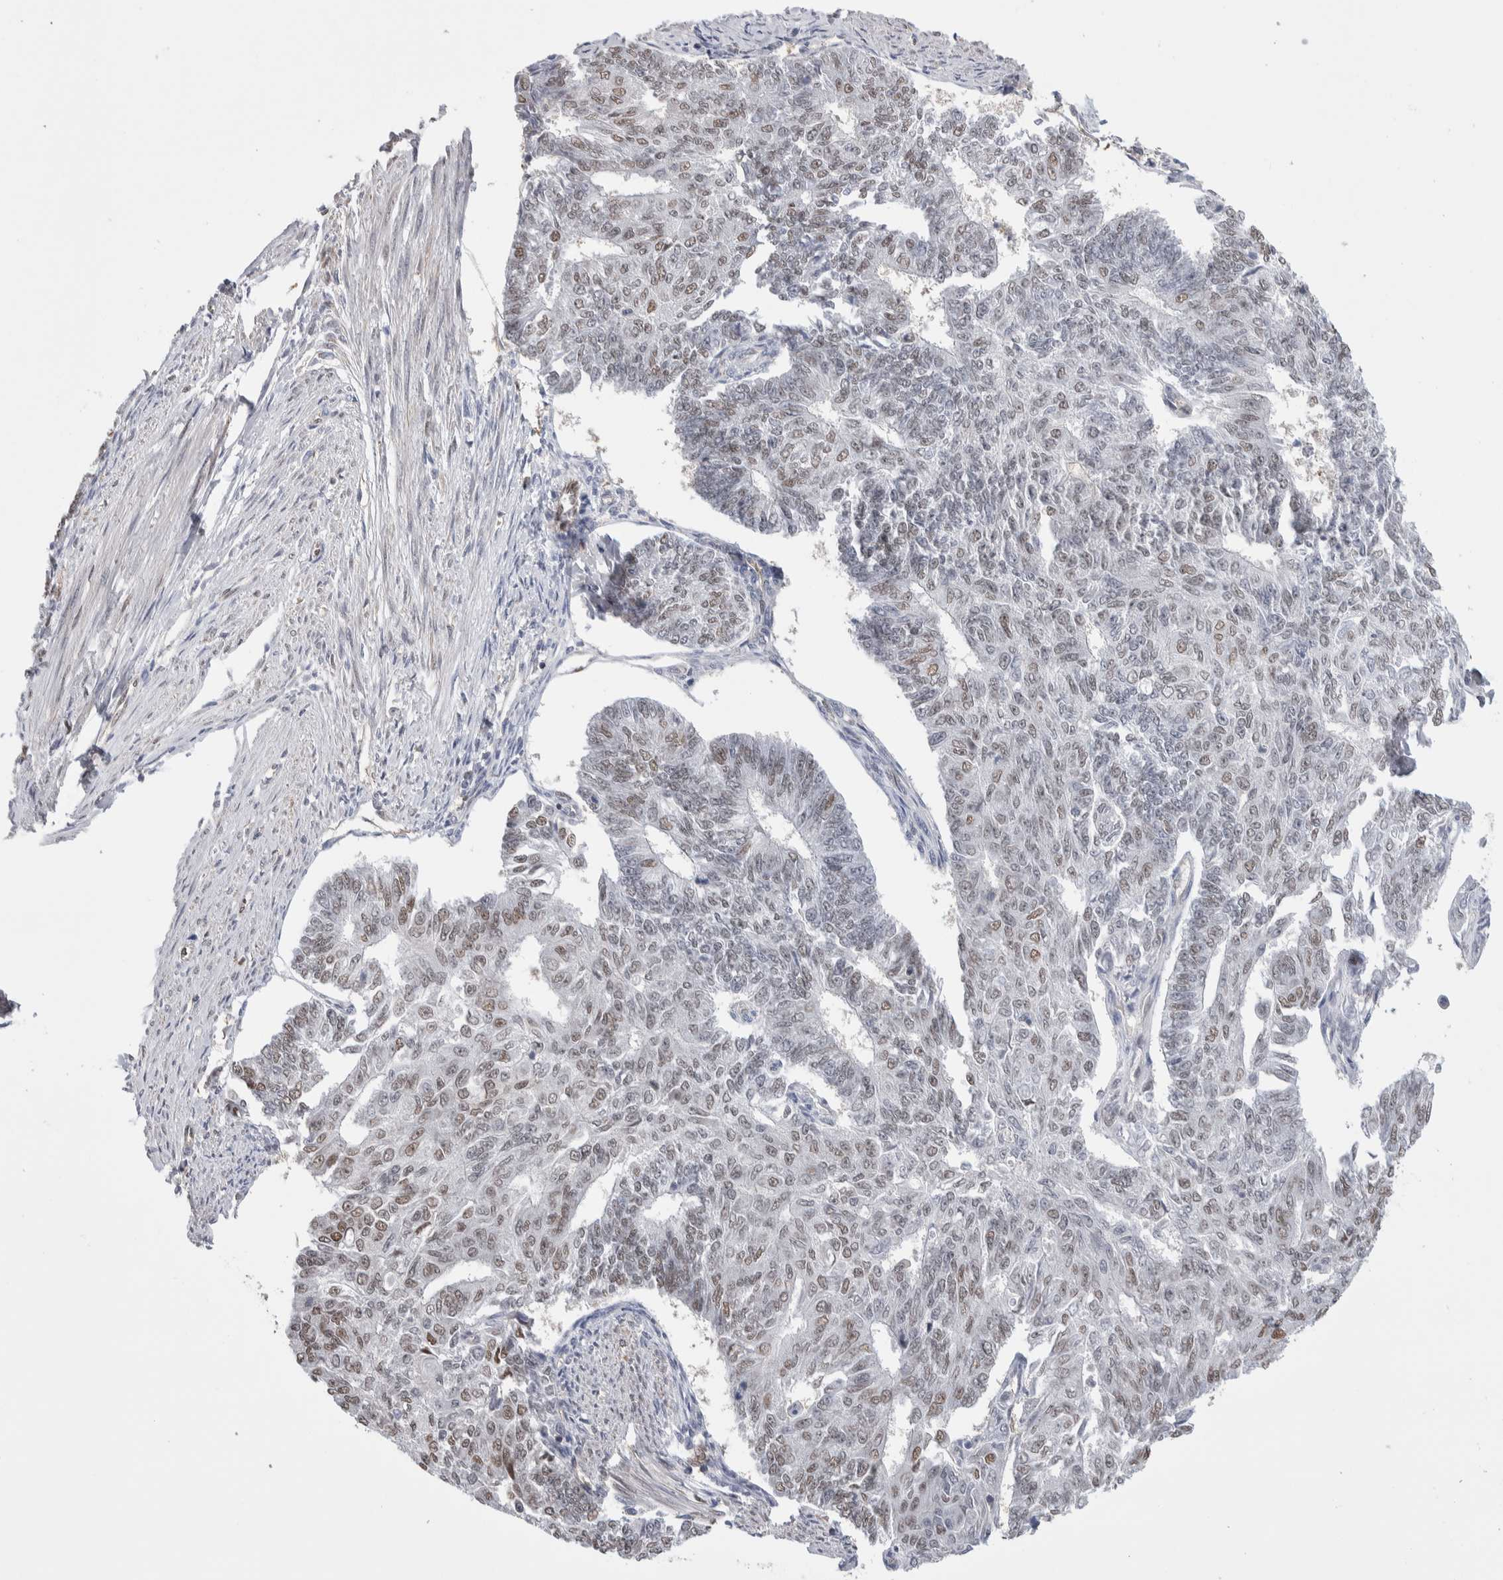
{"staining": {"intensity": "weak", "quantity": ">75%", "location": "nuclear"}, "tissue": "endometrial cancer", "cell_type": "Tumor cells", "image_type": "cancer", "snomed": [{"axis": "morphology", "description": "Adenocarcinoma, NOS"}, {"axis": "topography", "description": "Endometrium"}], "caption": "A brown stain highlights weak nuclear staining of a protein in endometrial cancer tumor cells.", "gene": "ZBTB49", "patient": {"sex": "female", "age": 32}}